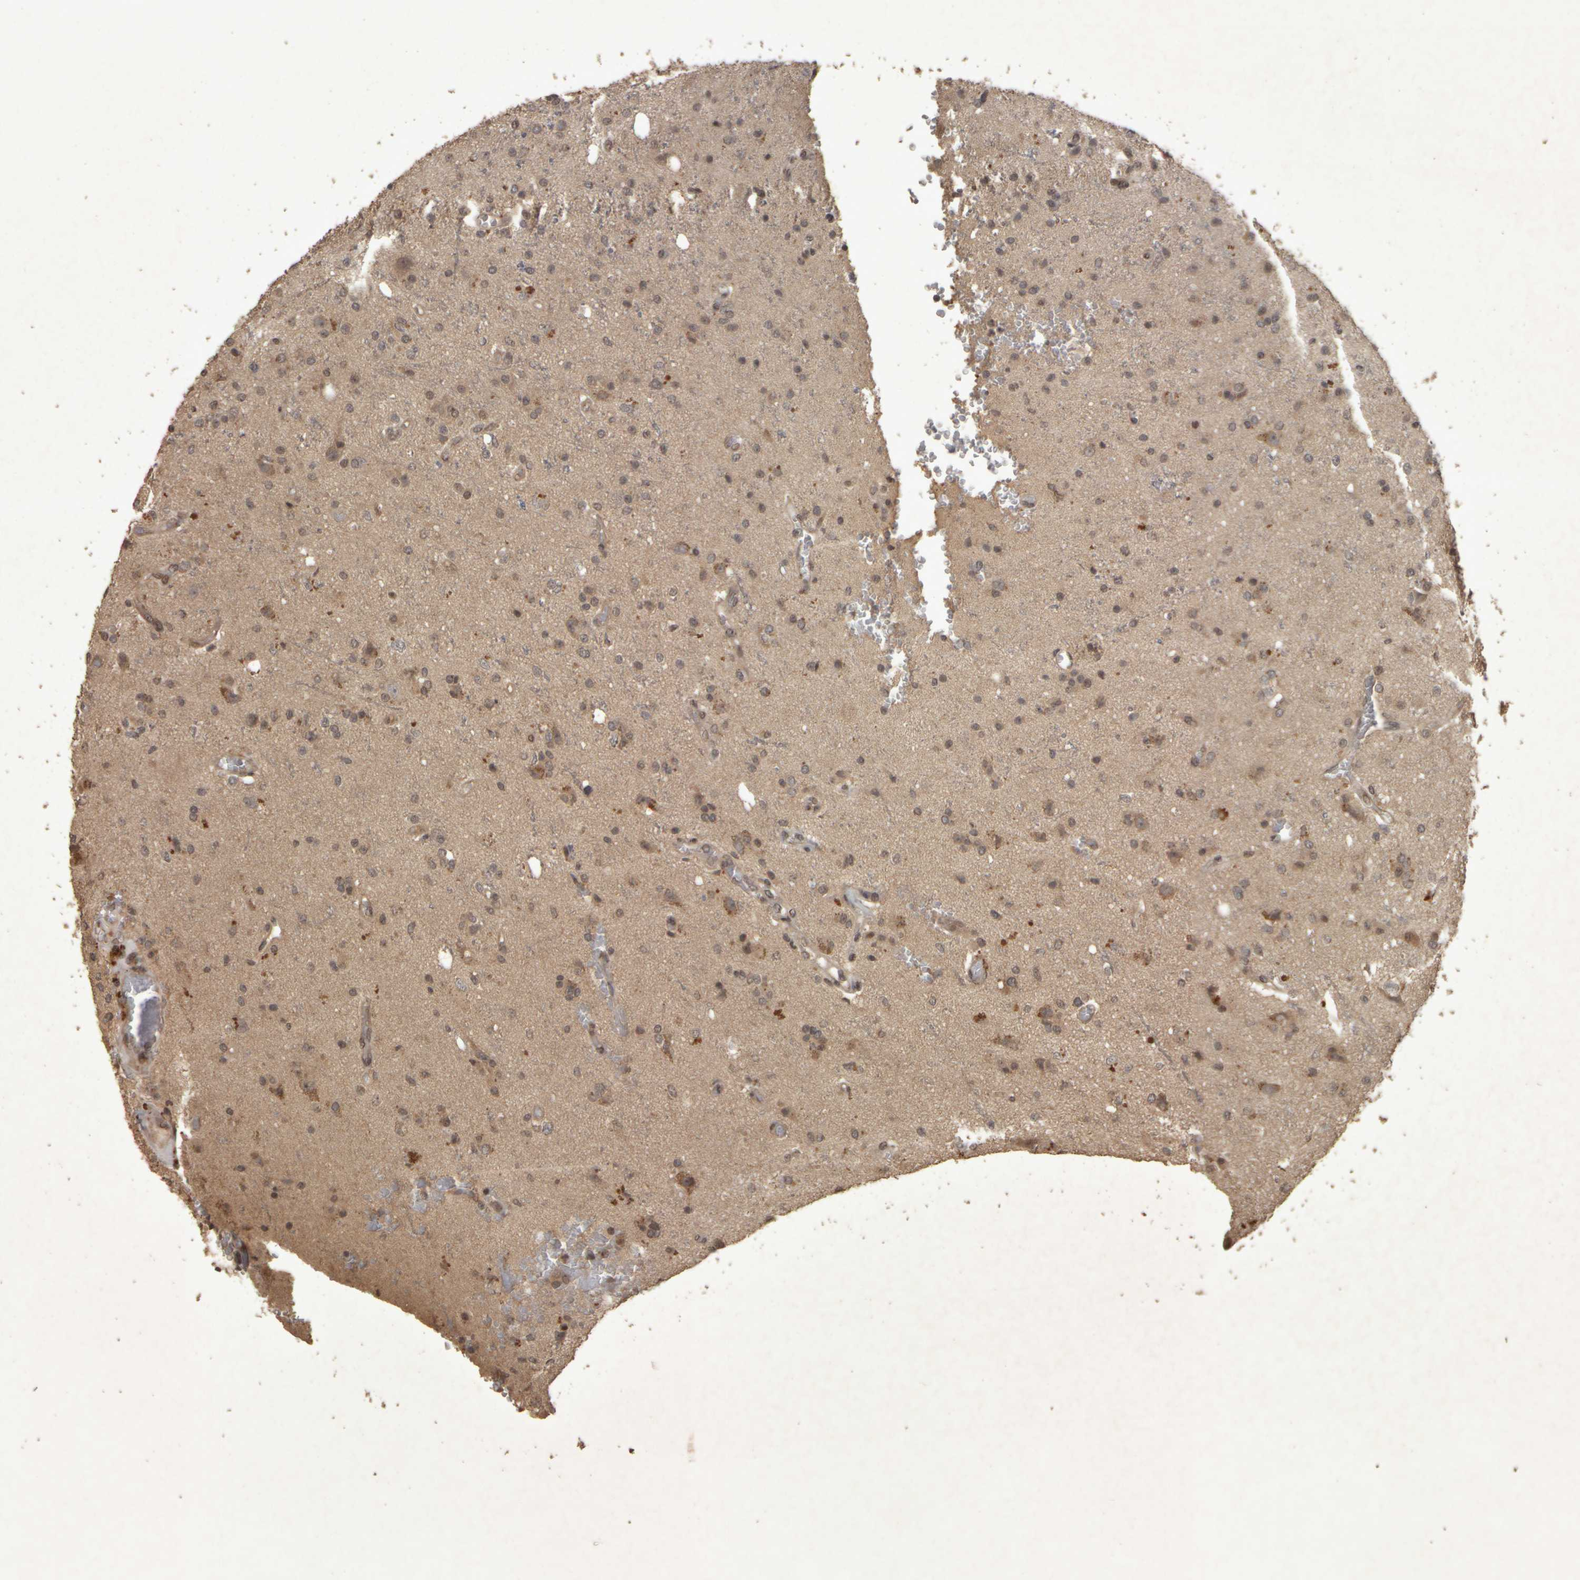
{"staining": {"intensity": "weak", "quantity": "25%-75%", "location": "cytoplasmic/membranous"}, "tissue": "glioma", "cell_type": "Tumor cells", "image_type": "cancer", "snomed": [{"axis": "morphology", "description": "Glioma, malignant, High grade"}, {"axis": "topography", "description": "Brain"}], "caption": "Glioma tissue shows weak cytoplasmic/membranous expression in about 25%-75% of tumor cells", "gene": "ACO1", "patient": {"sex": "male", "age": 47}}